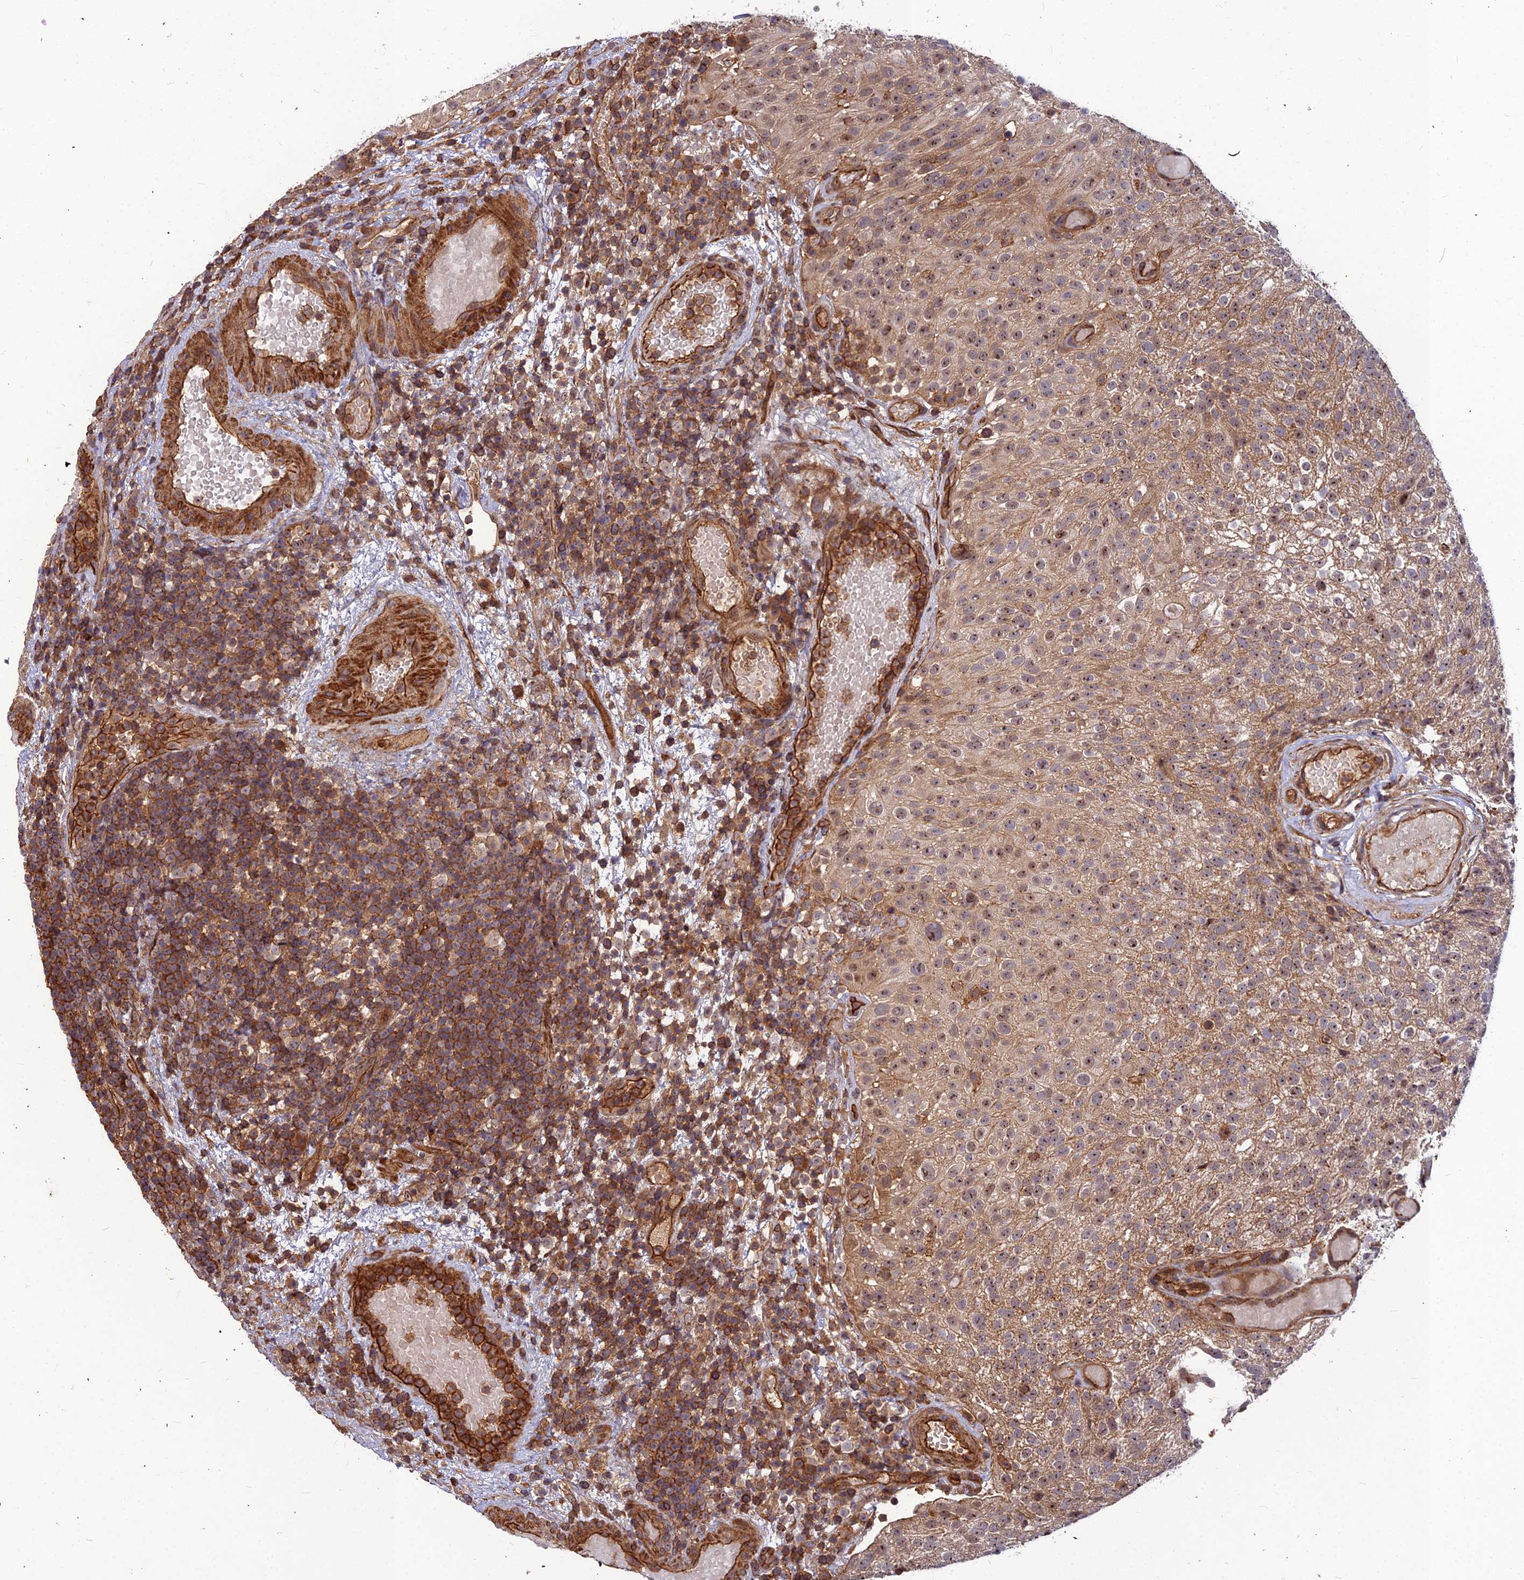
{"staining": {"intensity": "moderate", "quantity": ">75%", "location": "cytoplasmic/membranous,nuclear"}, "tissue": "urothelial cancer", "cell_type": "Tumor cells", "image_type": "cancer", "snomed": [{"axis": "morphology", "description": "Urothelial carcinoma, Low grade"}, {"axis": "topography", "description": "Urinary bladder"}], "caption": "Immunohistochemistry (DAB) staining of human low-grade urothelial carcinoma reveals moderate cytoplasmic/membranous and nuclear protein staining in approximately >75% of tumor cells.", "gene": "ZNF467", "patient": {"sex": "male", "age": 78}}